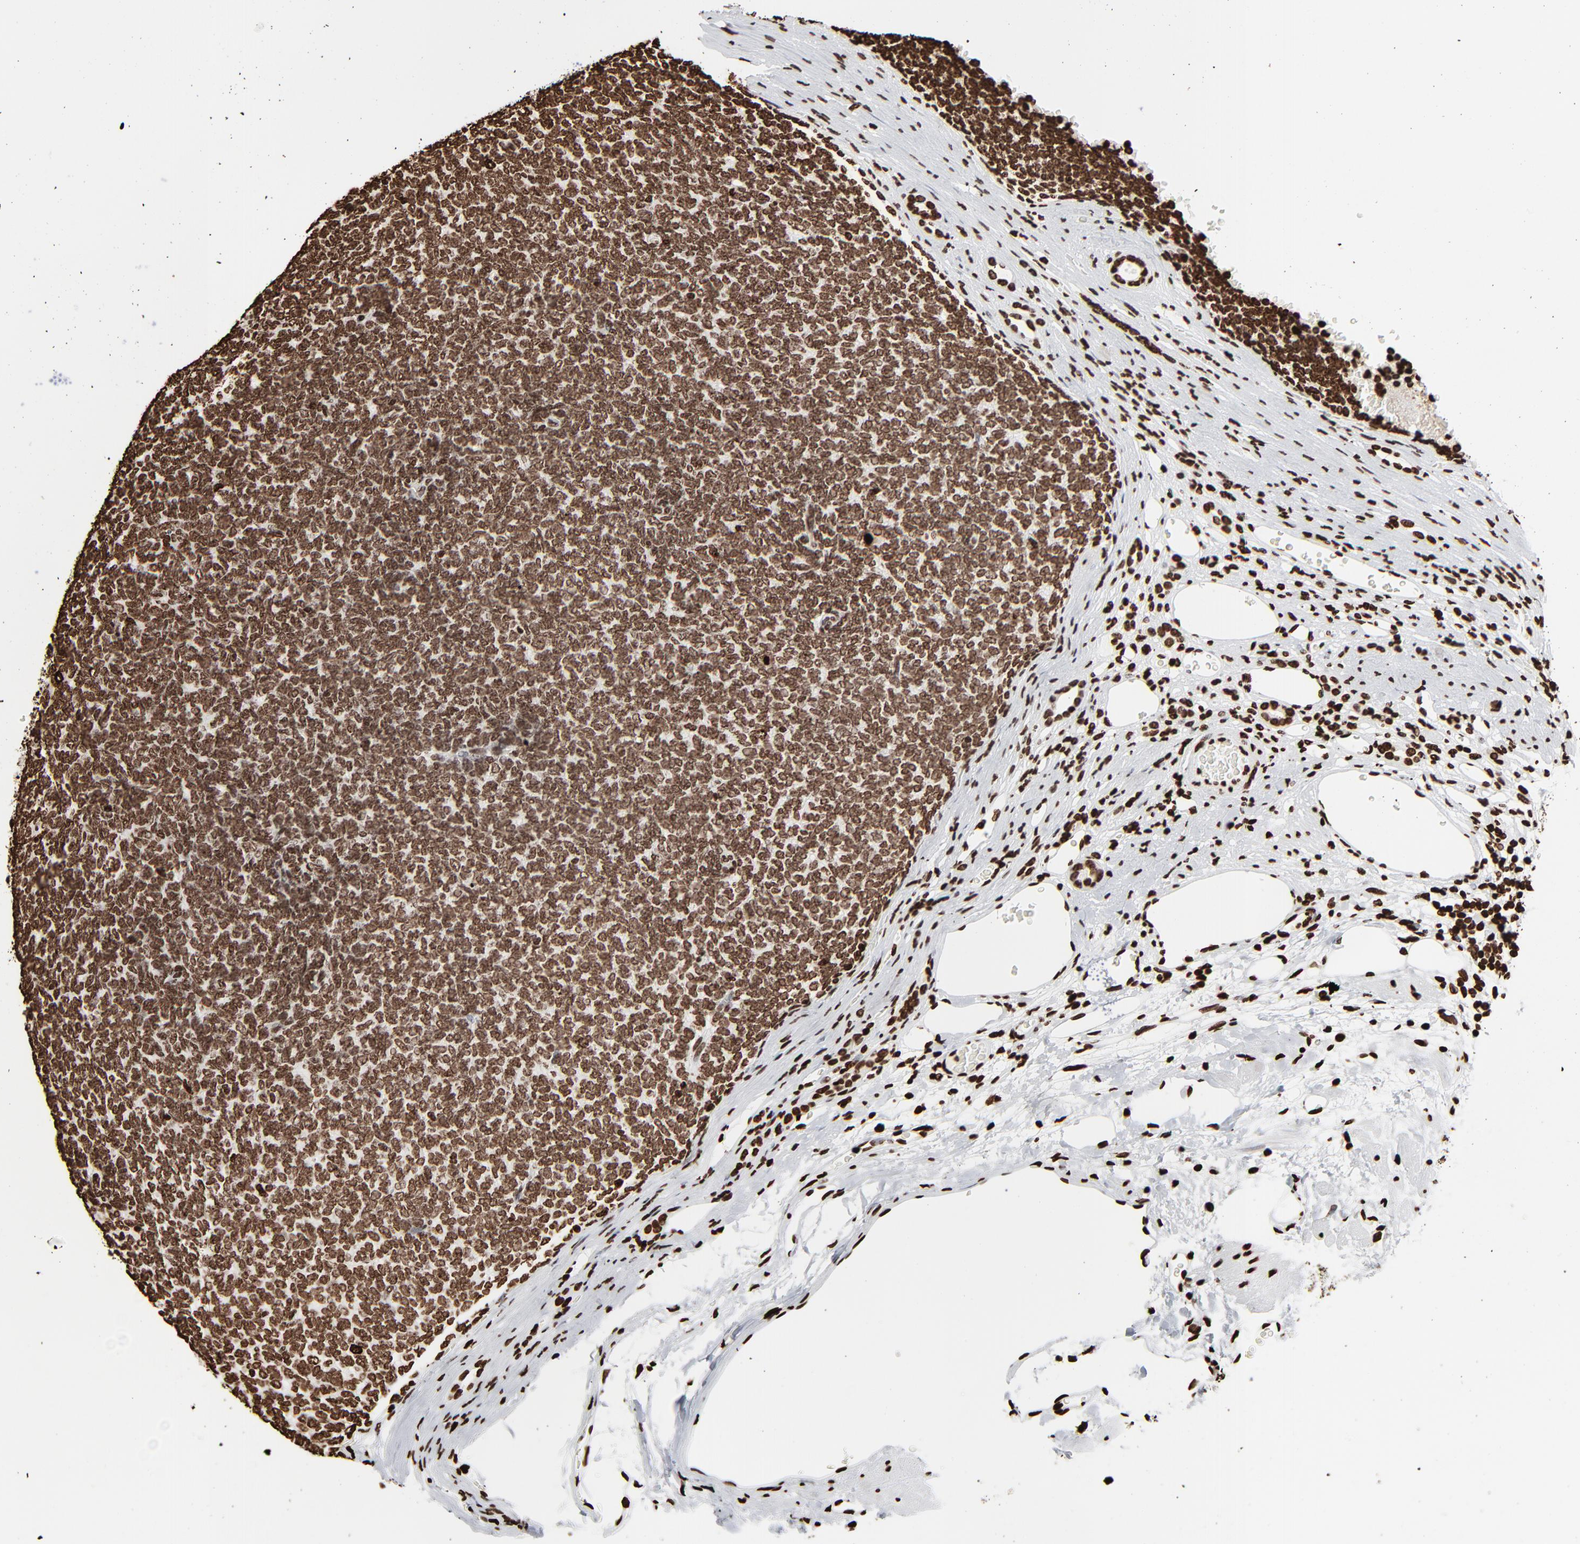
{"staining": {"intensity": "strong", "quantity": ">75%", "location": "nuclear"}, "tissue": "renal cancer", "cell_type": "Tumor cells", "image_type": "cancer", "snomed": [{"axis": "morphology", "description": "Neoplasm, malignant, NOS"}, {"axis": "topography", "description": "Kidney"}], "caption": "Brown immunohistochemical staining in human renal cancer (malignant neoplasm) displays strong nuclear staining in about >75% of tumor cells. (DAB IHC, brown staining for protein, blue staining for nuclei).", "gene": "H3-4", "patient": {"sex": "male", "age": 28}}